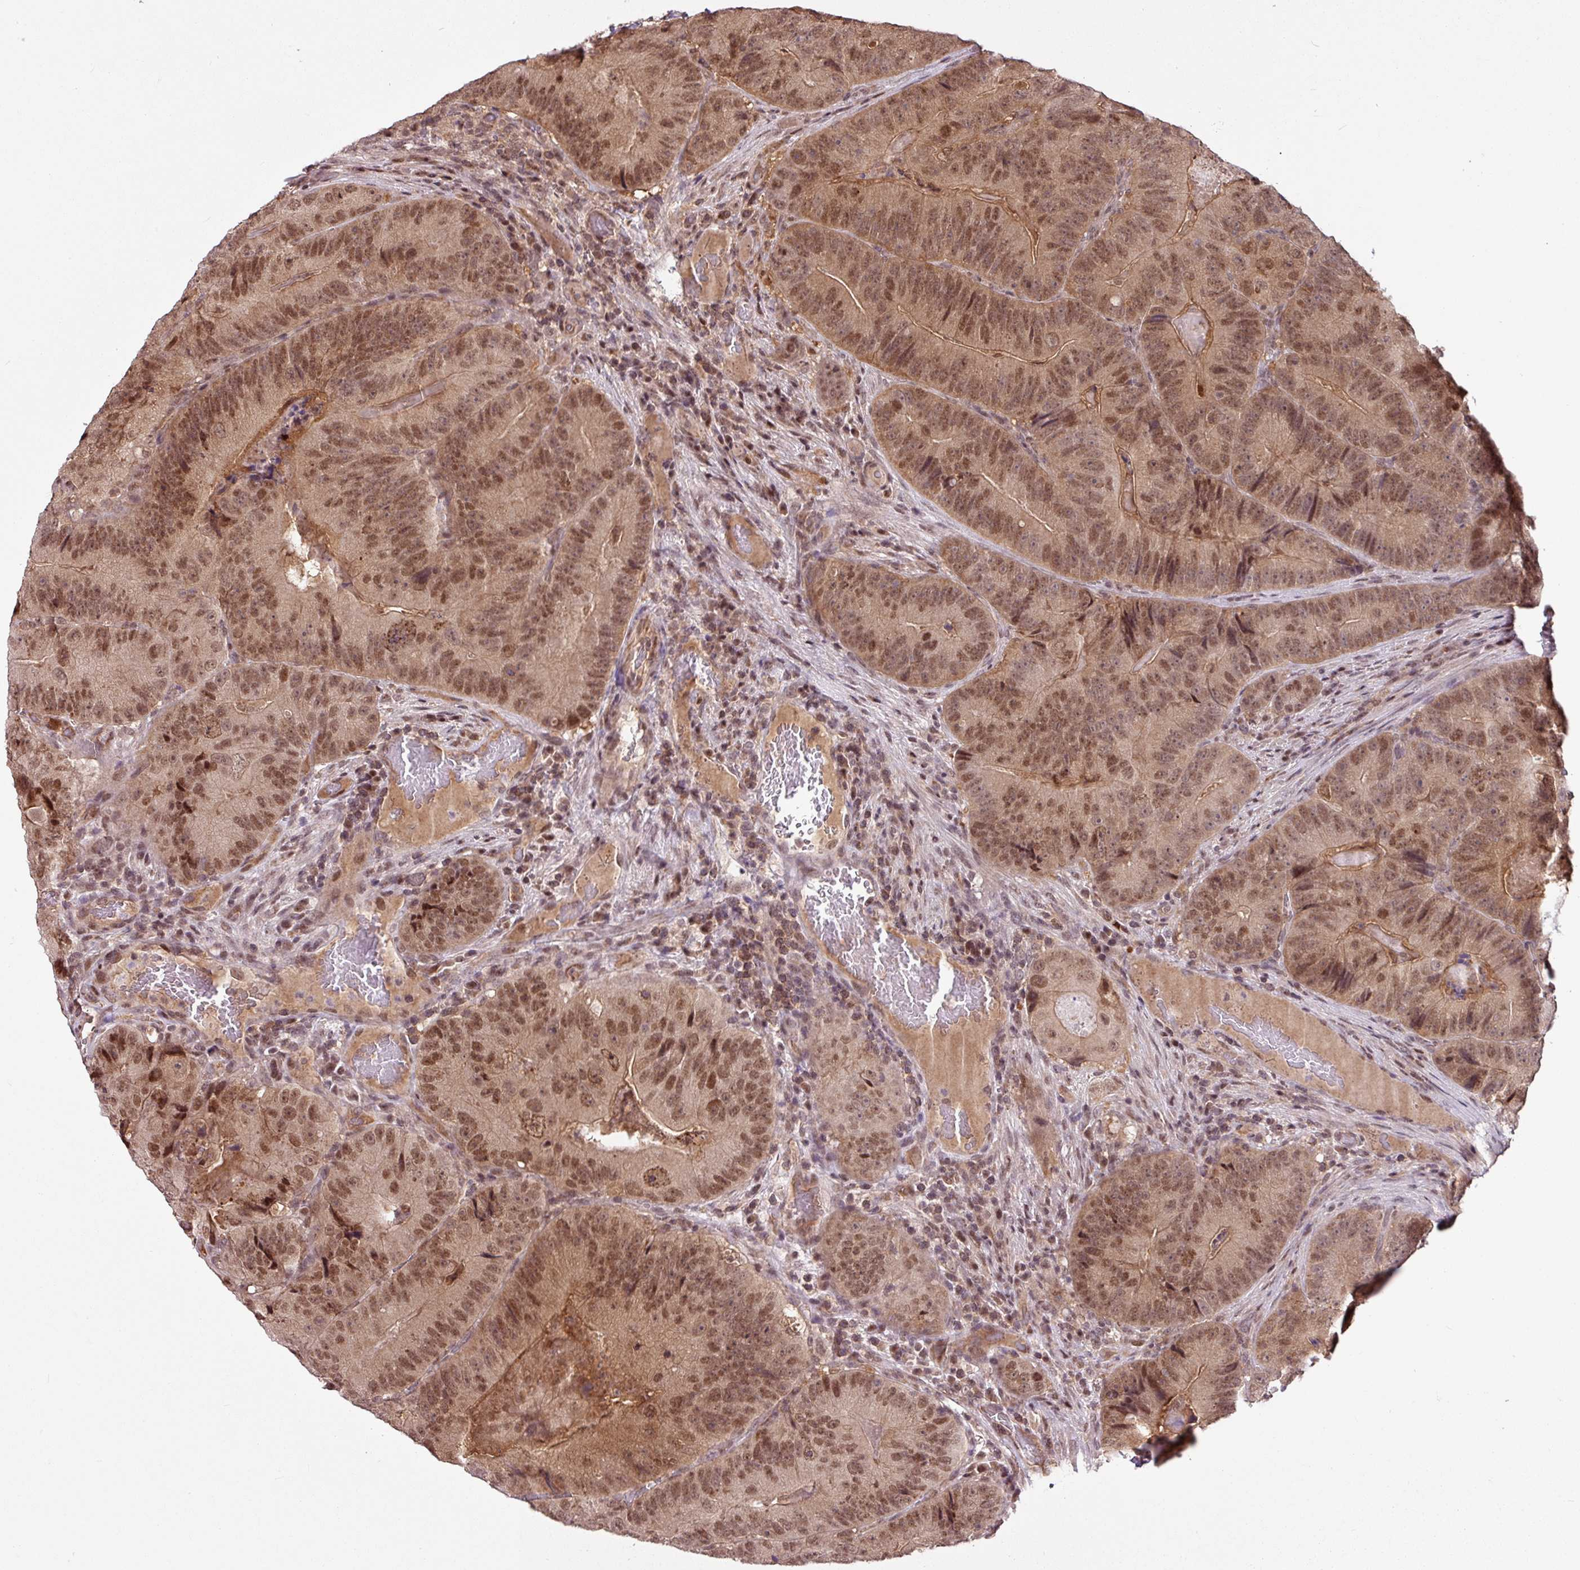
{"staining": {"intensity": "moderate", "quantity": ">75%", "location": "cytoplasmic/membranous,nuclear"}, "tissue": "colorectal cancer", "cell_type": "Tumor cells", "image_type": "cancer", "snomed": [{"axis": "morphology", "description": "Adenocarcinoma, NOS"}, {"axis": "topography", "description": "Colon"}], "caption": "Human colorectal adenocarcinoma stained with a brown dye reveals moderate cytoplasmic/membranous and nuclear positive staining in approximately >75% of tumor cells.", "gene": "ITPKC", "patient": {"sex": "female", "age": 86}}